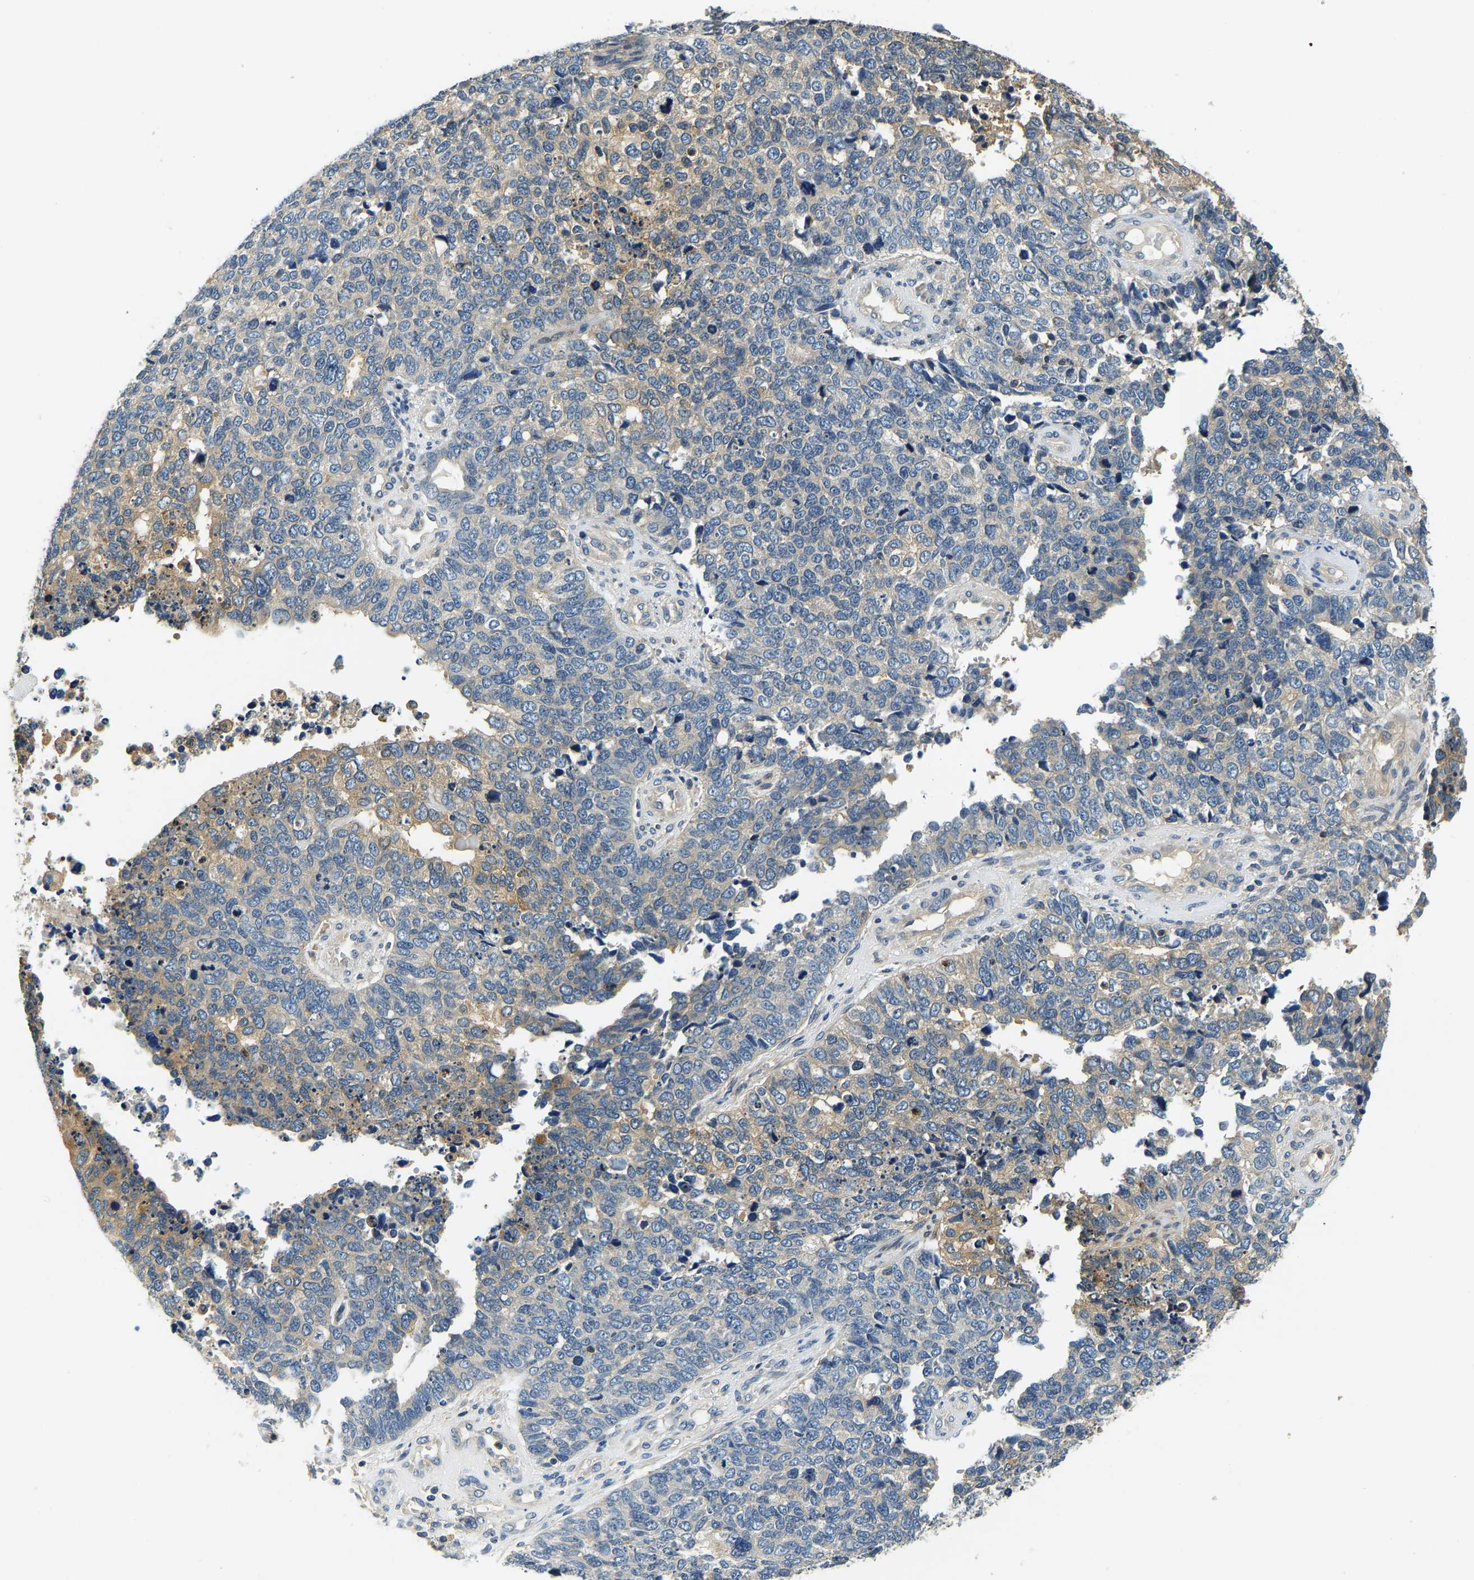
{"staining": {"intensity": "weak", "quantity": "25%-75%", "location": "cytoplasmic/membranous"}, "tissue": "cervical cancer", "cell_type": "Tumor cells", "image_type": "cancer", "snomed": [{"axis": "morphology", "description": "Squamous cell carcinoma, NOS"}, {"axis": "topography", "description": "Cervix"}], "caption": "Cervical squamous cell carcinoma stained with DAB immunohistochemistry (IHC) reveals low levels of weak cytoplasmic/membranous staining in approximately 25%-75% of tumor cells. (DAB = brown stain, brightfield microscopy at high magnification).", "gene": "RESF1", "patient": {"sex": "female", "age": 63}}